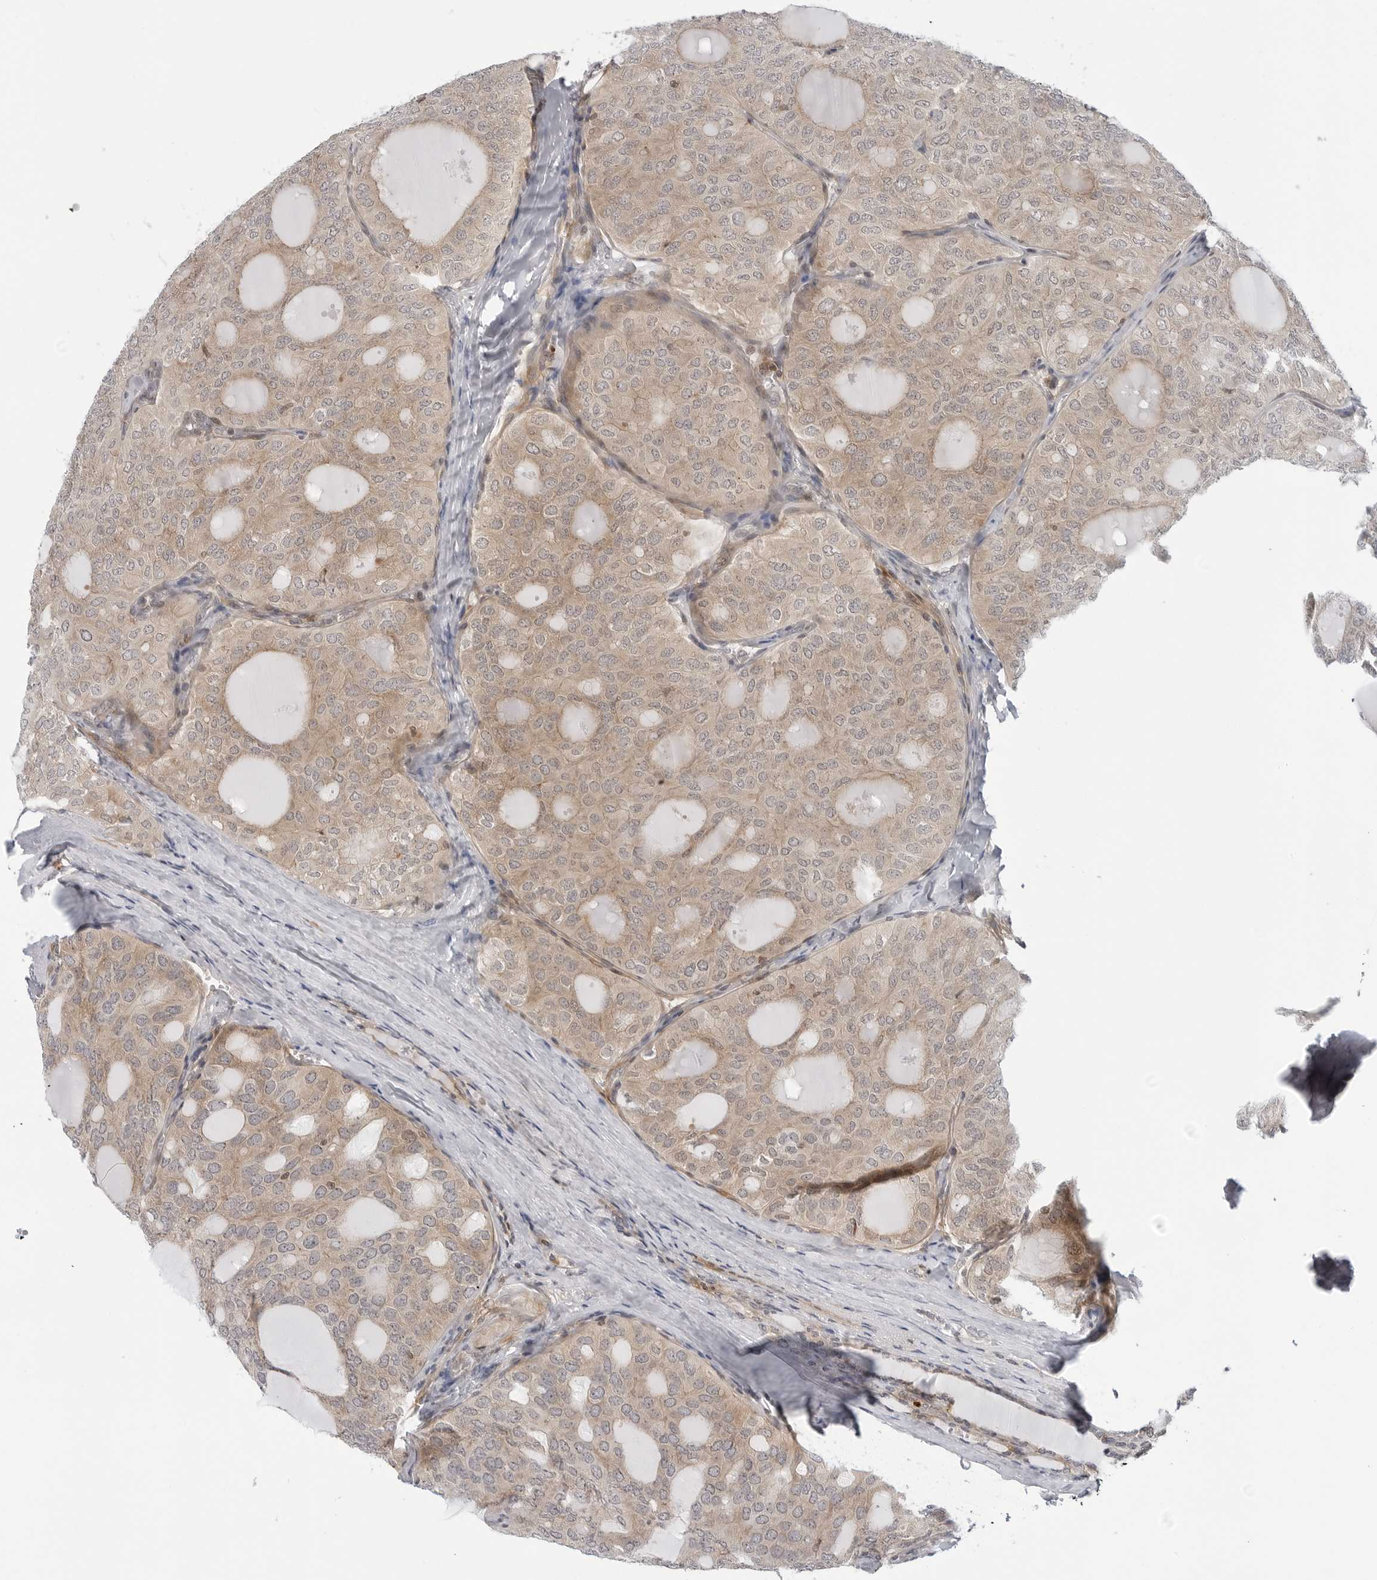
{"staining": {"intensity": "weak", "quantity": ">75%", "location": "cytoplasmic/membranous"}, "tissue": "thyroid cancer", "cell_type": "Tumor cells", "image_type": "cancer", "snomed": [{"axis": "morphology", "description": "Follicular adenoma carcinoma, NOS"}, {"axis": "topography", "description": "Thyroid gland"}], "caption": "Thyroid cancer (follicular adenoma carcinoma) was stained to show a protein in brown. There is low levels of weak cytoplasmic/membranous expression in about >75% of tumor cells. (Stains: DAB (3,3'-diaminobenzidine) in brown, nuclei in blue, Microscopy: brightfield microscopy at high magnification).", "gene": "STXBP3", "patient": {"sex": "male", "age": 75}}